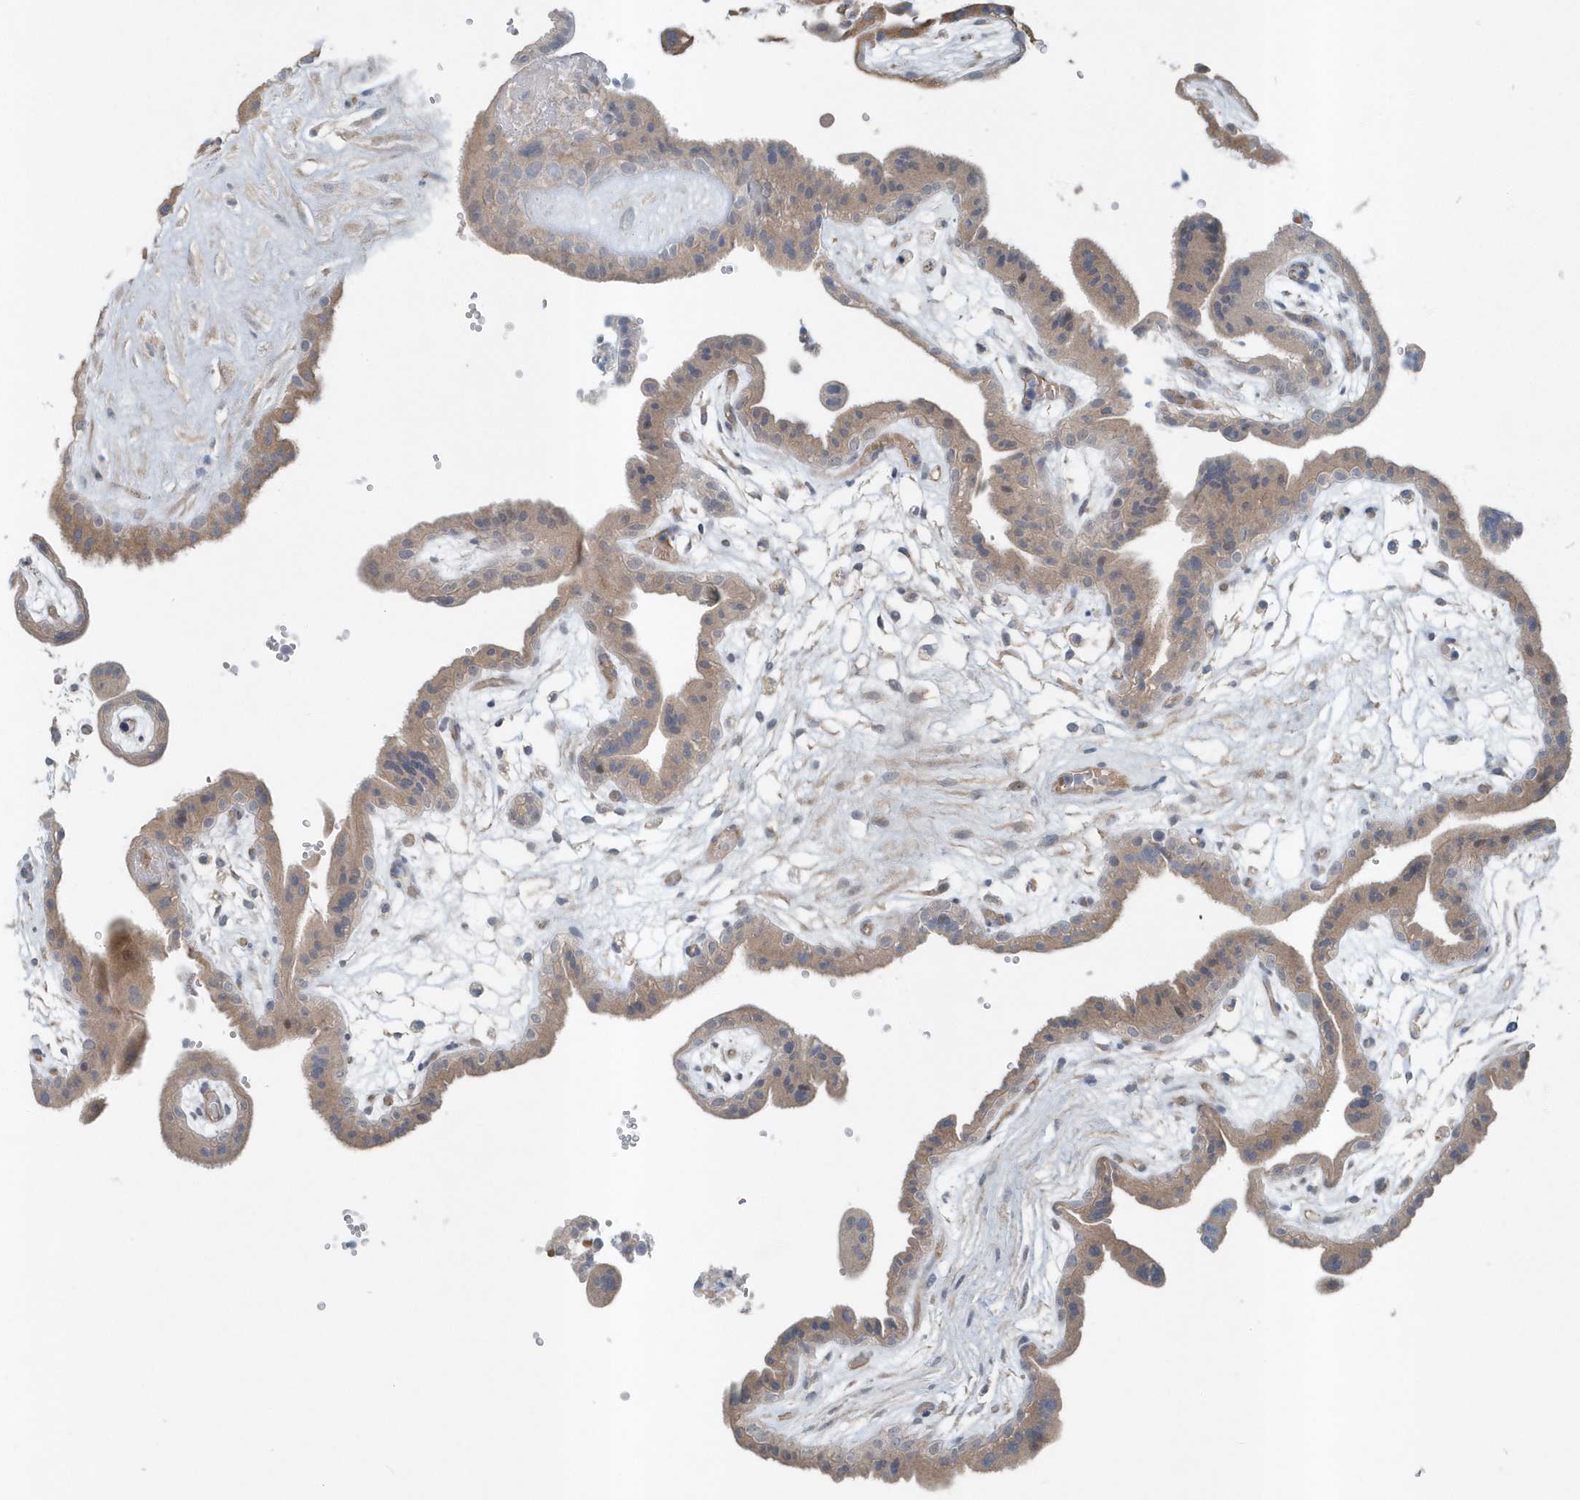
{"staining": {"intensity": "weak", "quantity": "25%-75%", "location": "cytoplasmic/membranous"}, "tissue": "placenta", "cell_type": "Trophoblastic cells", "image_type": "normal", "snomed": [{"axis": "morphology", "description": "Normal tissue, NOS"}, {"axis": "topography", "description": "Placenta"}], "caption": "Immunohistochemical staining of unremarkable human placenta displays weak cytoplasmic/membranous protein positivity in approximately 25%-75% of trophoblastic cells. The staining was performed using DAB (3,3'-diaminobenzidine) to visualize the protein expression in brown, while the nuclei were stained in blue with hematoxylin (Magnification: 20x).", "gene": "MCC", "patient": {"sex": "female", "age": 18}}